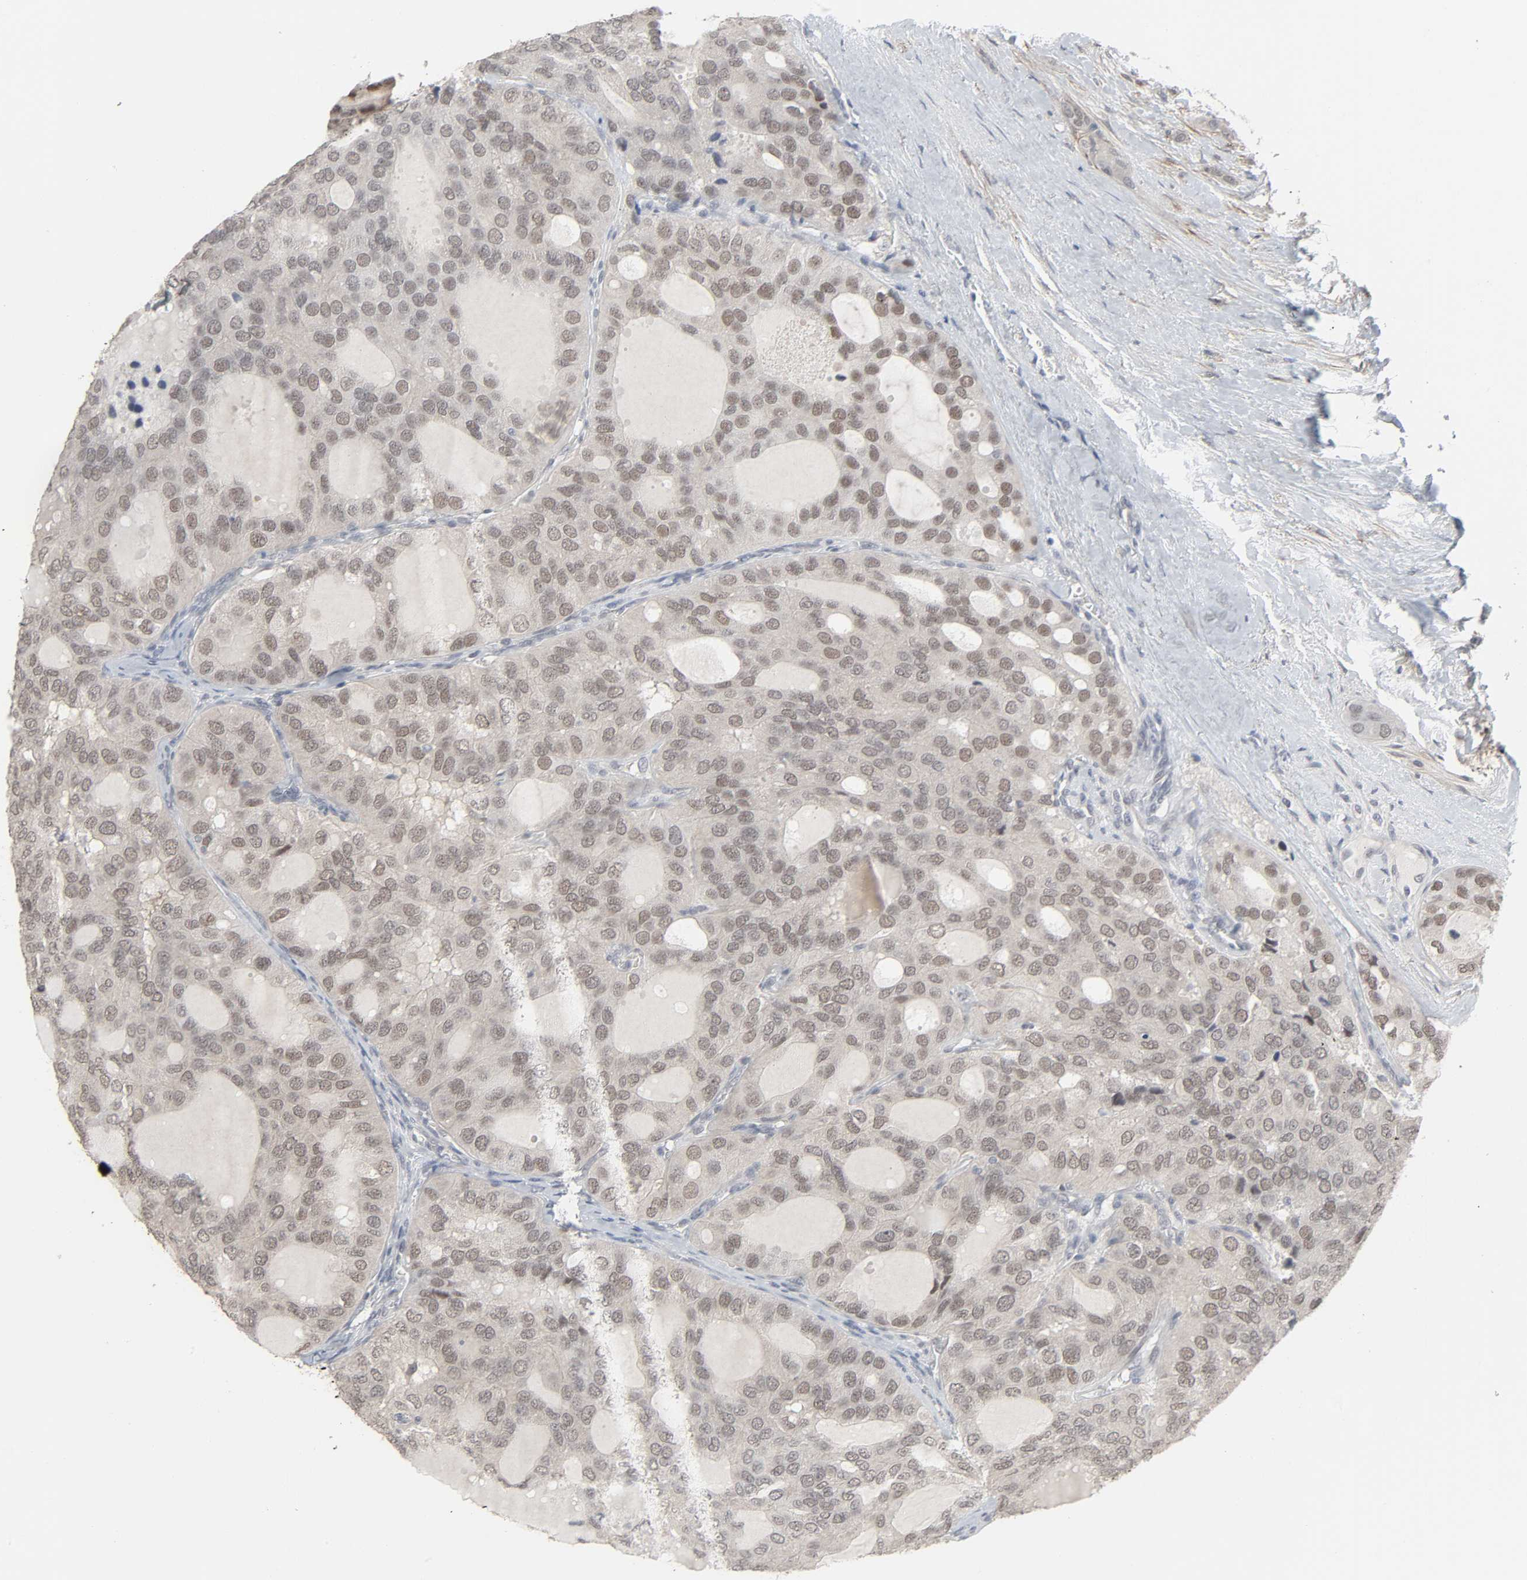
{"staining": {"intensity": "negative", "quantity": "none", "location": "none"}, "tissue": "thyroid cancer", "cell_type": "Tumor cells", "image_type": "cancer", "snomed": [{"axis": "morphology", "description": "Follicular adenoma carcinoma, NOS"}, {"axis": "topography", "description": "Thyroid gland"}], "caption": "This is an immunohistochemistry (IHC) micrograph of thyroid follicular adenoma carcinoma. There is no positivity in tumor cells.", "gene": "ZNF222", "patient": {"sex": "male", "age": 75}}